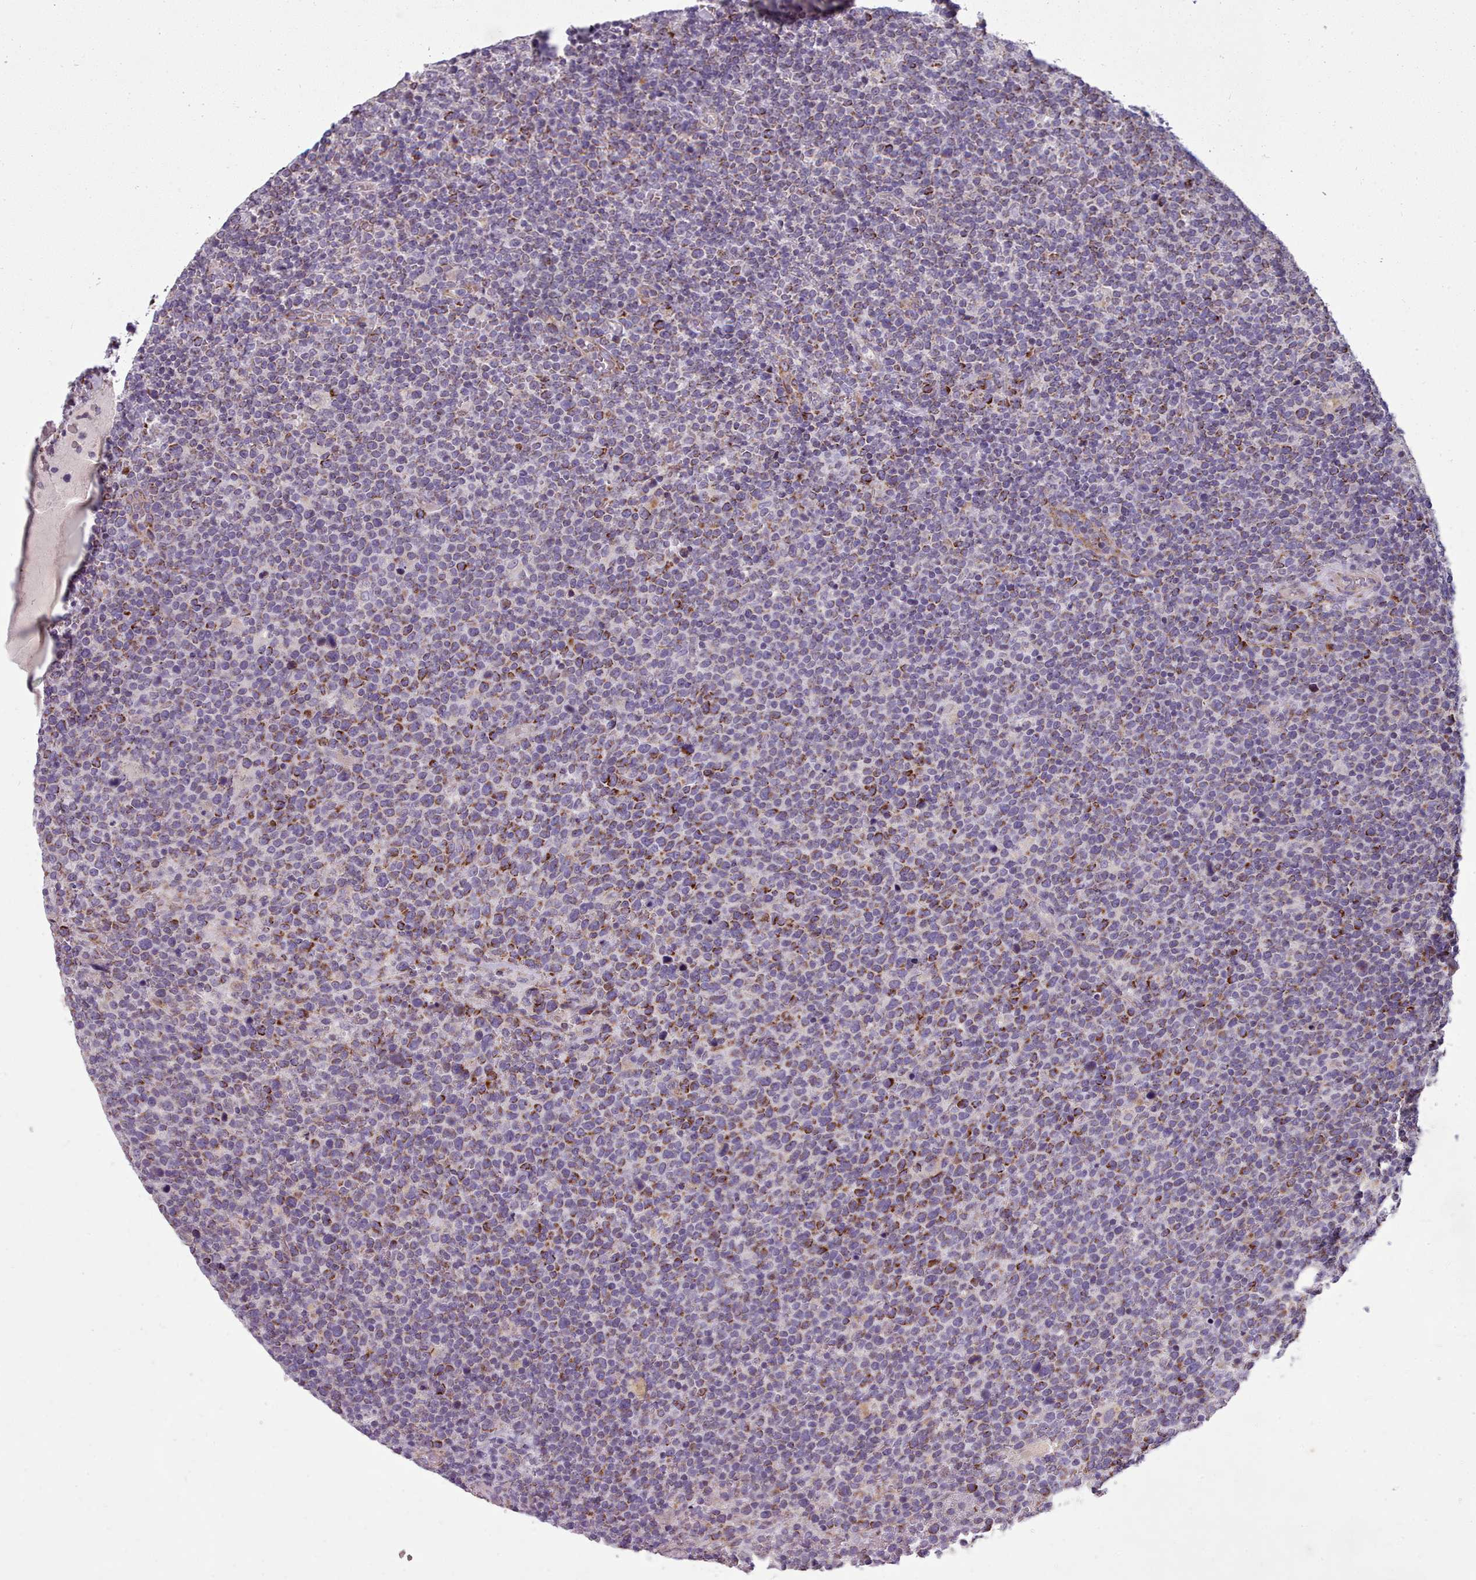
{"staining": {"intensity": "moderate", "quantity": "<25%", "location": "cytoplasmic/membranous"}, "tissue": "lymphoma", "cell_type": "Tumor cells", "image_type": "cancer", "snomed": [{"axis": "morphology", "description": "Malignant lymphoma, non-Hodgkin's type, High grade"}, {"axis": "topography", "description": "Lymph node"}], "caption": "This is a histology image of IHC staining of high-grade malignant lymphoma, non-Hodgkin's type, which shows moderate staining in the cytoplasmic/membranous of tumor cells.", "gene": "FKBP10", "patient": {"sex": "male", "age": 61}}